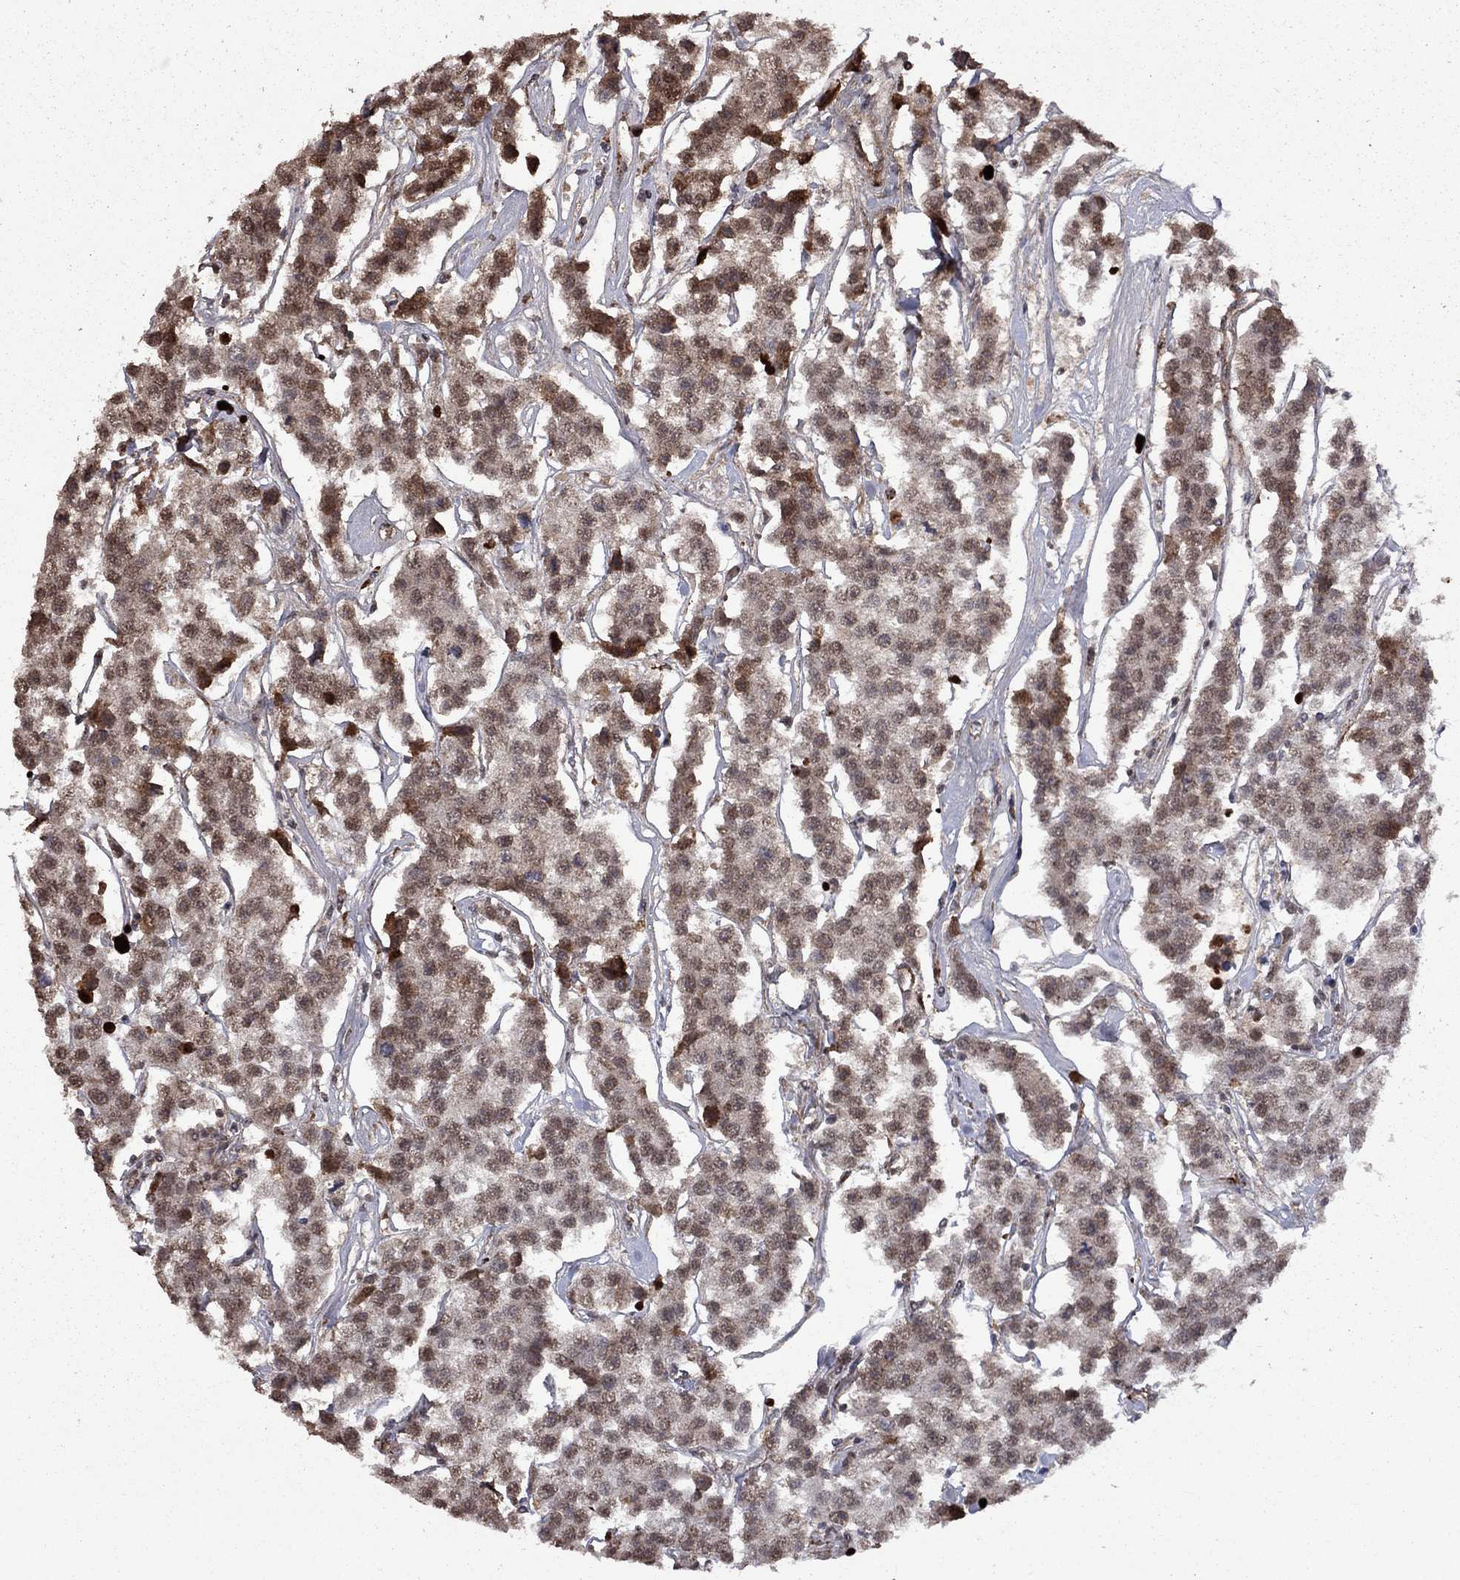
{"staining": {"intensity": "moderate", "quantity": "25%-75%", "location": "cytoplasmic/membranous"}, "tissue": "testis cancer", "cell_type": "Tumor cells", "image_type": "cancer", "snomed": [{"axis": "morphology", "description": "Seminoma, NOS"}, {"axis": "topography", "description": "Testis"}], "caption": "Tumor cells show medium levels of moderate cytoplasmic/membranous positivity in approximately 25%-75% of cells in human testis cancer.", "gene": "COL18A1", "patient": {"sex": "male", "age": 59}}